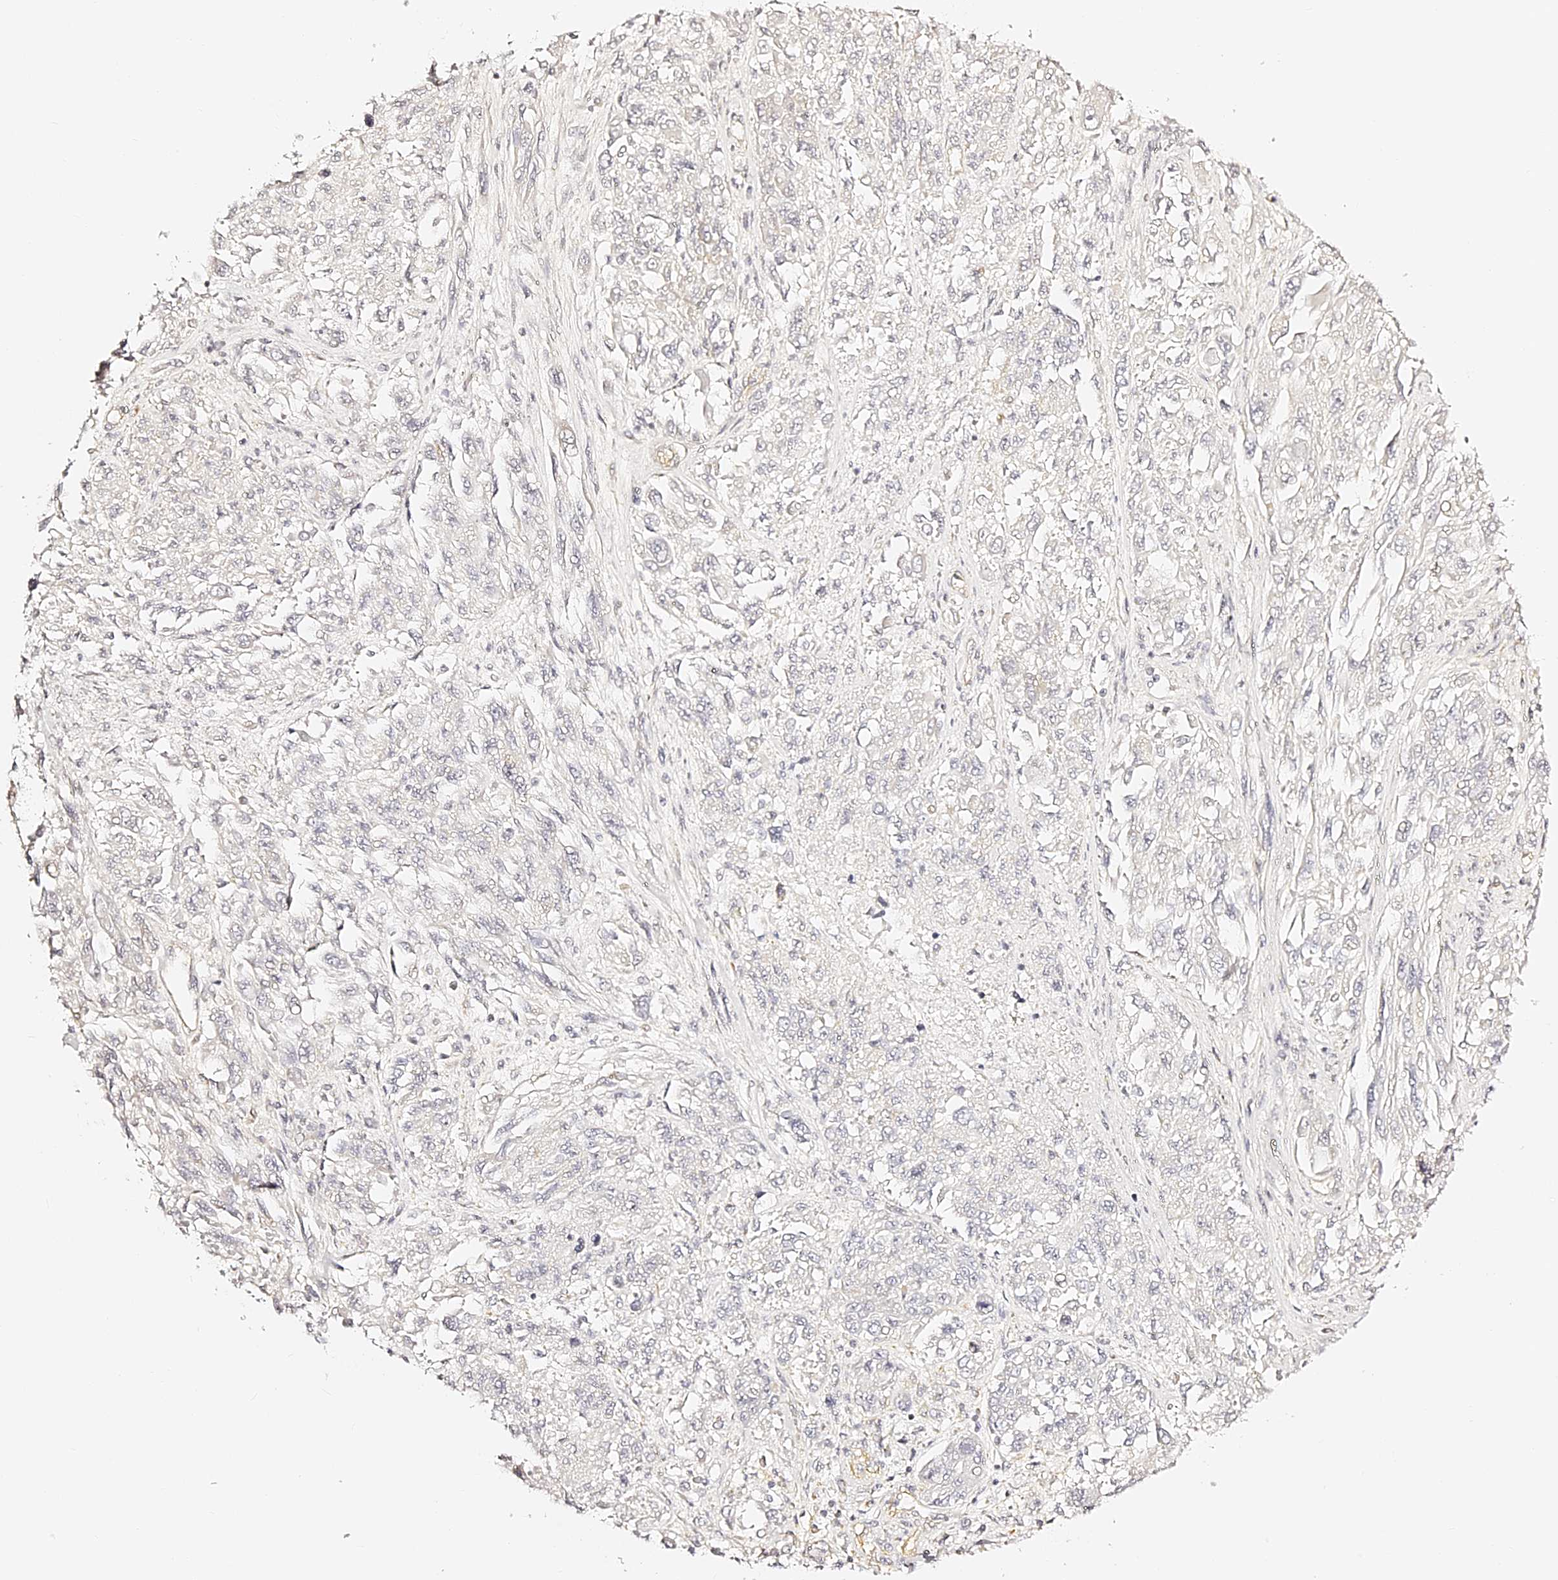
{"staining": {"intensity": "negative", "quantity": "none", "location": "none"}, "tissue": "melanoma", "cell_type": "Tumor cells", "image_type": "cancer", "snomed": [{"axis": "morphology", "description": "Malignant melanoma, NOS"}, {"axis": "topography", "description": "Skin"}], "caption": "There is no significant expression in tumor cells of melanoma.", "gene": "SLC1A3", "patient": {"sex": "female", "age": 91}}